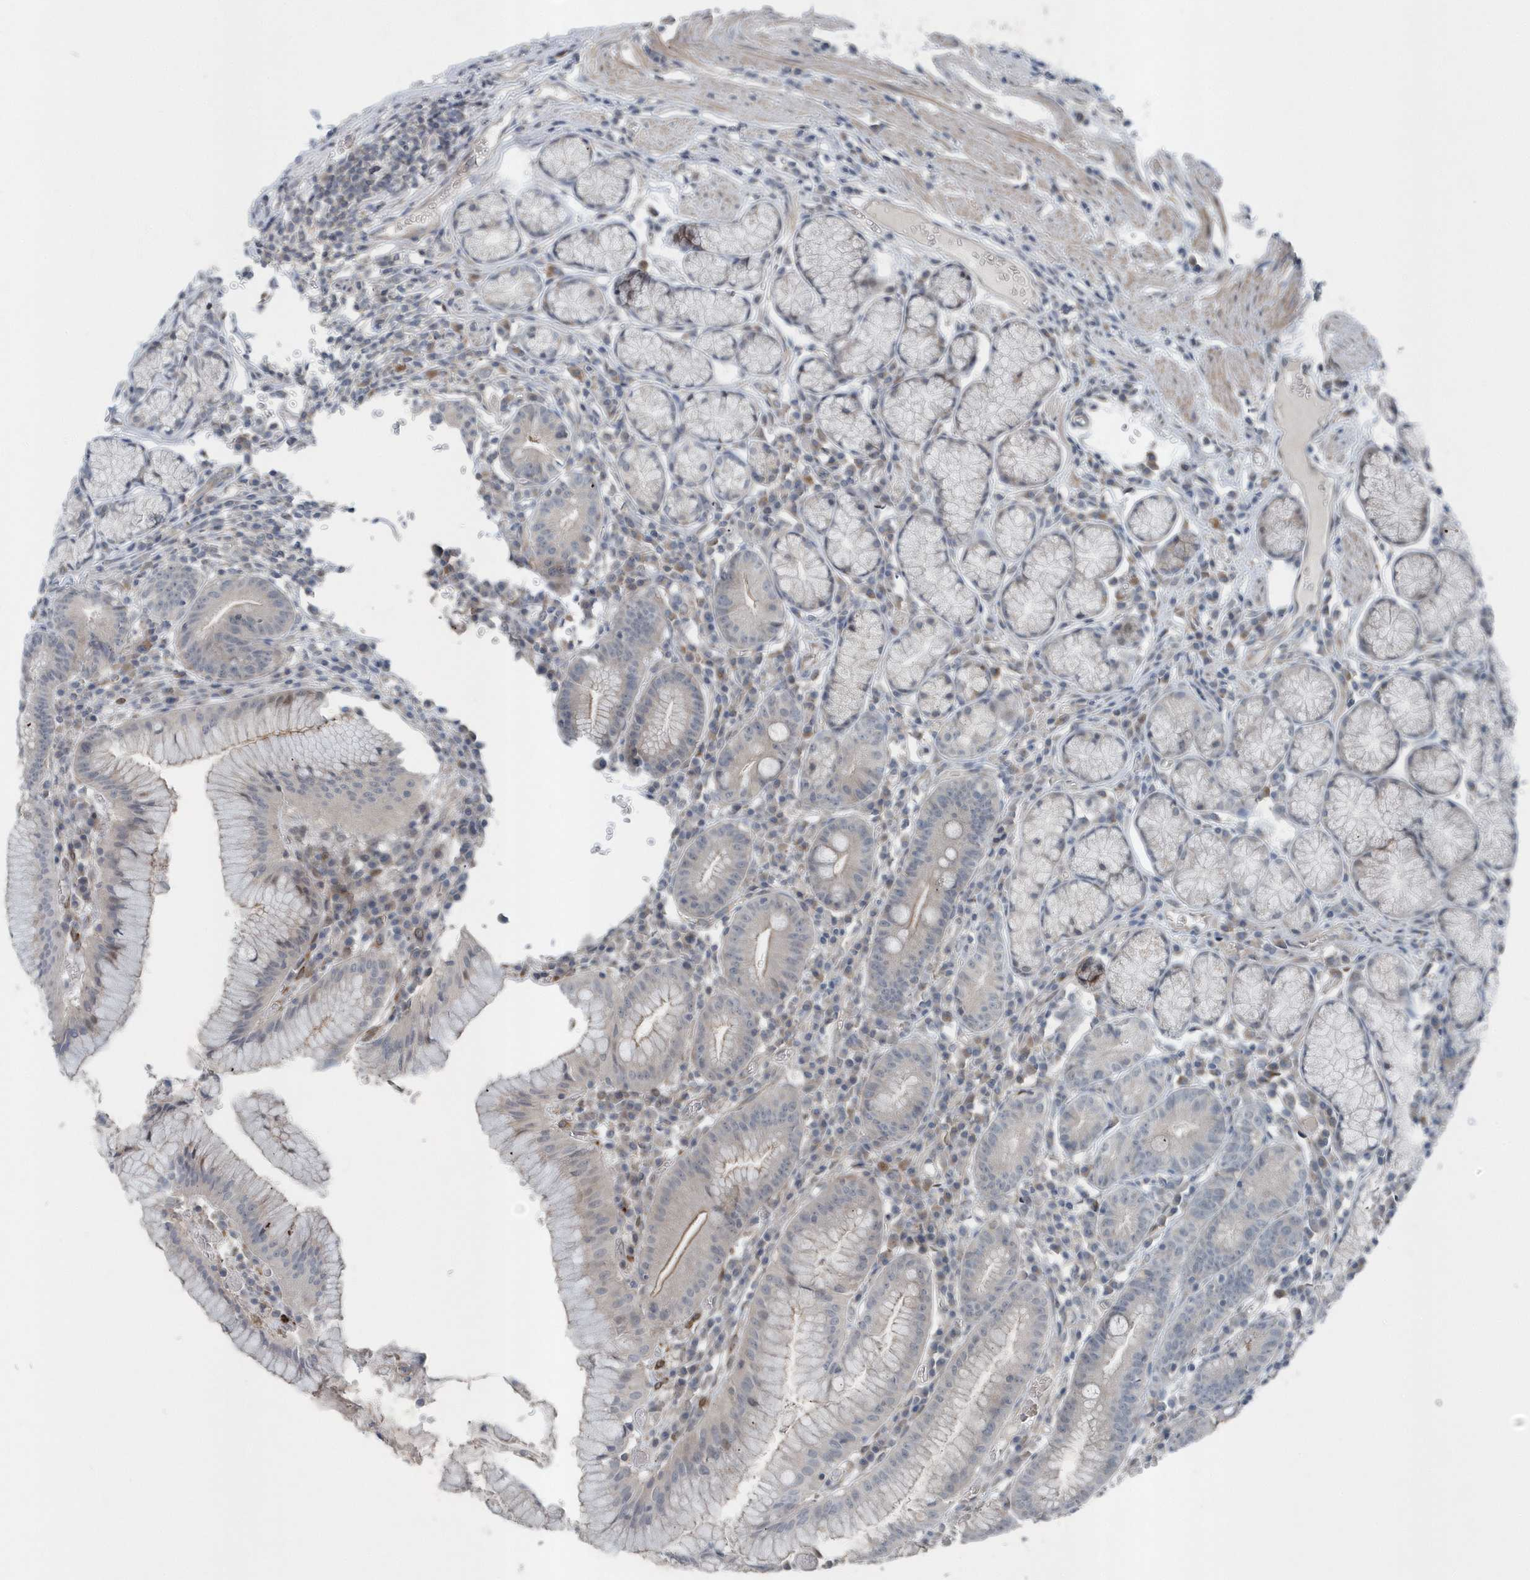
{"staining": {"intensity": "moderate", "quantity": "<25%", "location": "cytoplasmic/membranous"}, "tissue": "stomach", "cell_type": "Glandular cells", "image_type": "normal", "snomed": [{"axis": "morphology", "description": "Normal tissue, NOS"}, {"axis": "topography", "description": "Stomach"}], "caption": "Moderate cytoplasmic/membranous positivity for a protein is identified in about <25% of glandular cells of unremarkable stomach using IHC.", "gene": "MCC", "patient": {"sex": "male", "age": 55}}